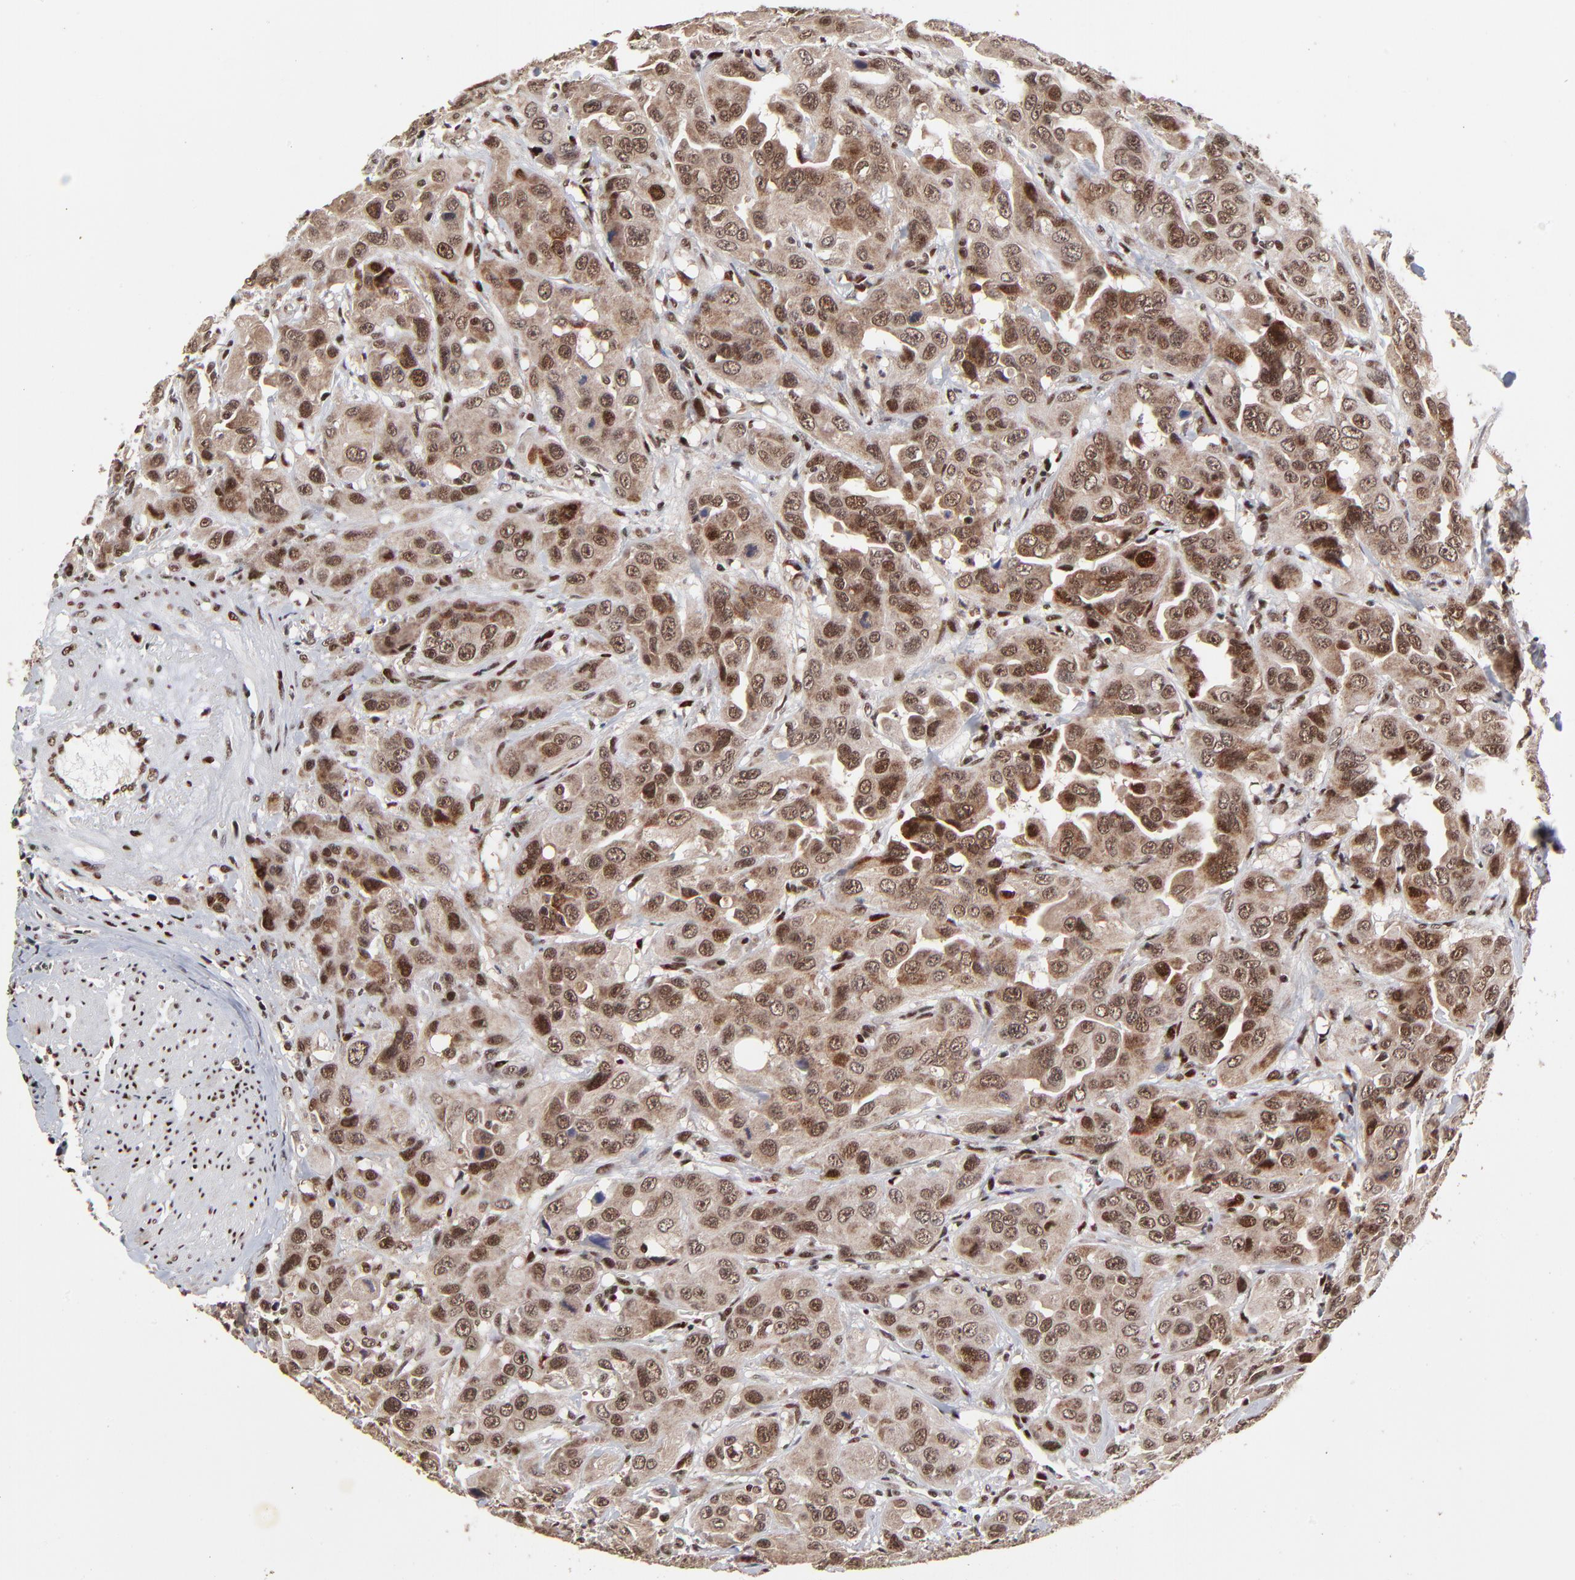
{"staining": {"intensity": "strong", "quantity": ">75%", "location": "nuclear"}, "tissue": "urothelial cancer", "cell_type": "Tumor cells", "image_type": "cancer", "snomed": [{"axis": "morphology", "description": "Urothelial carcinoma, High grade"}, {"axis": "topography", "description": "Urinary bladder"}], "caption": "Urothelial carcinoma (high-grade) tissue exhibits strong nuclear expression in approximately >75% of tumor cells, visualized by immunohistochemistry.", "gene": "RBM22", "patient": {"sex": "male", "age": 73}}